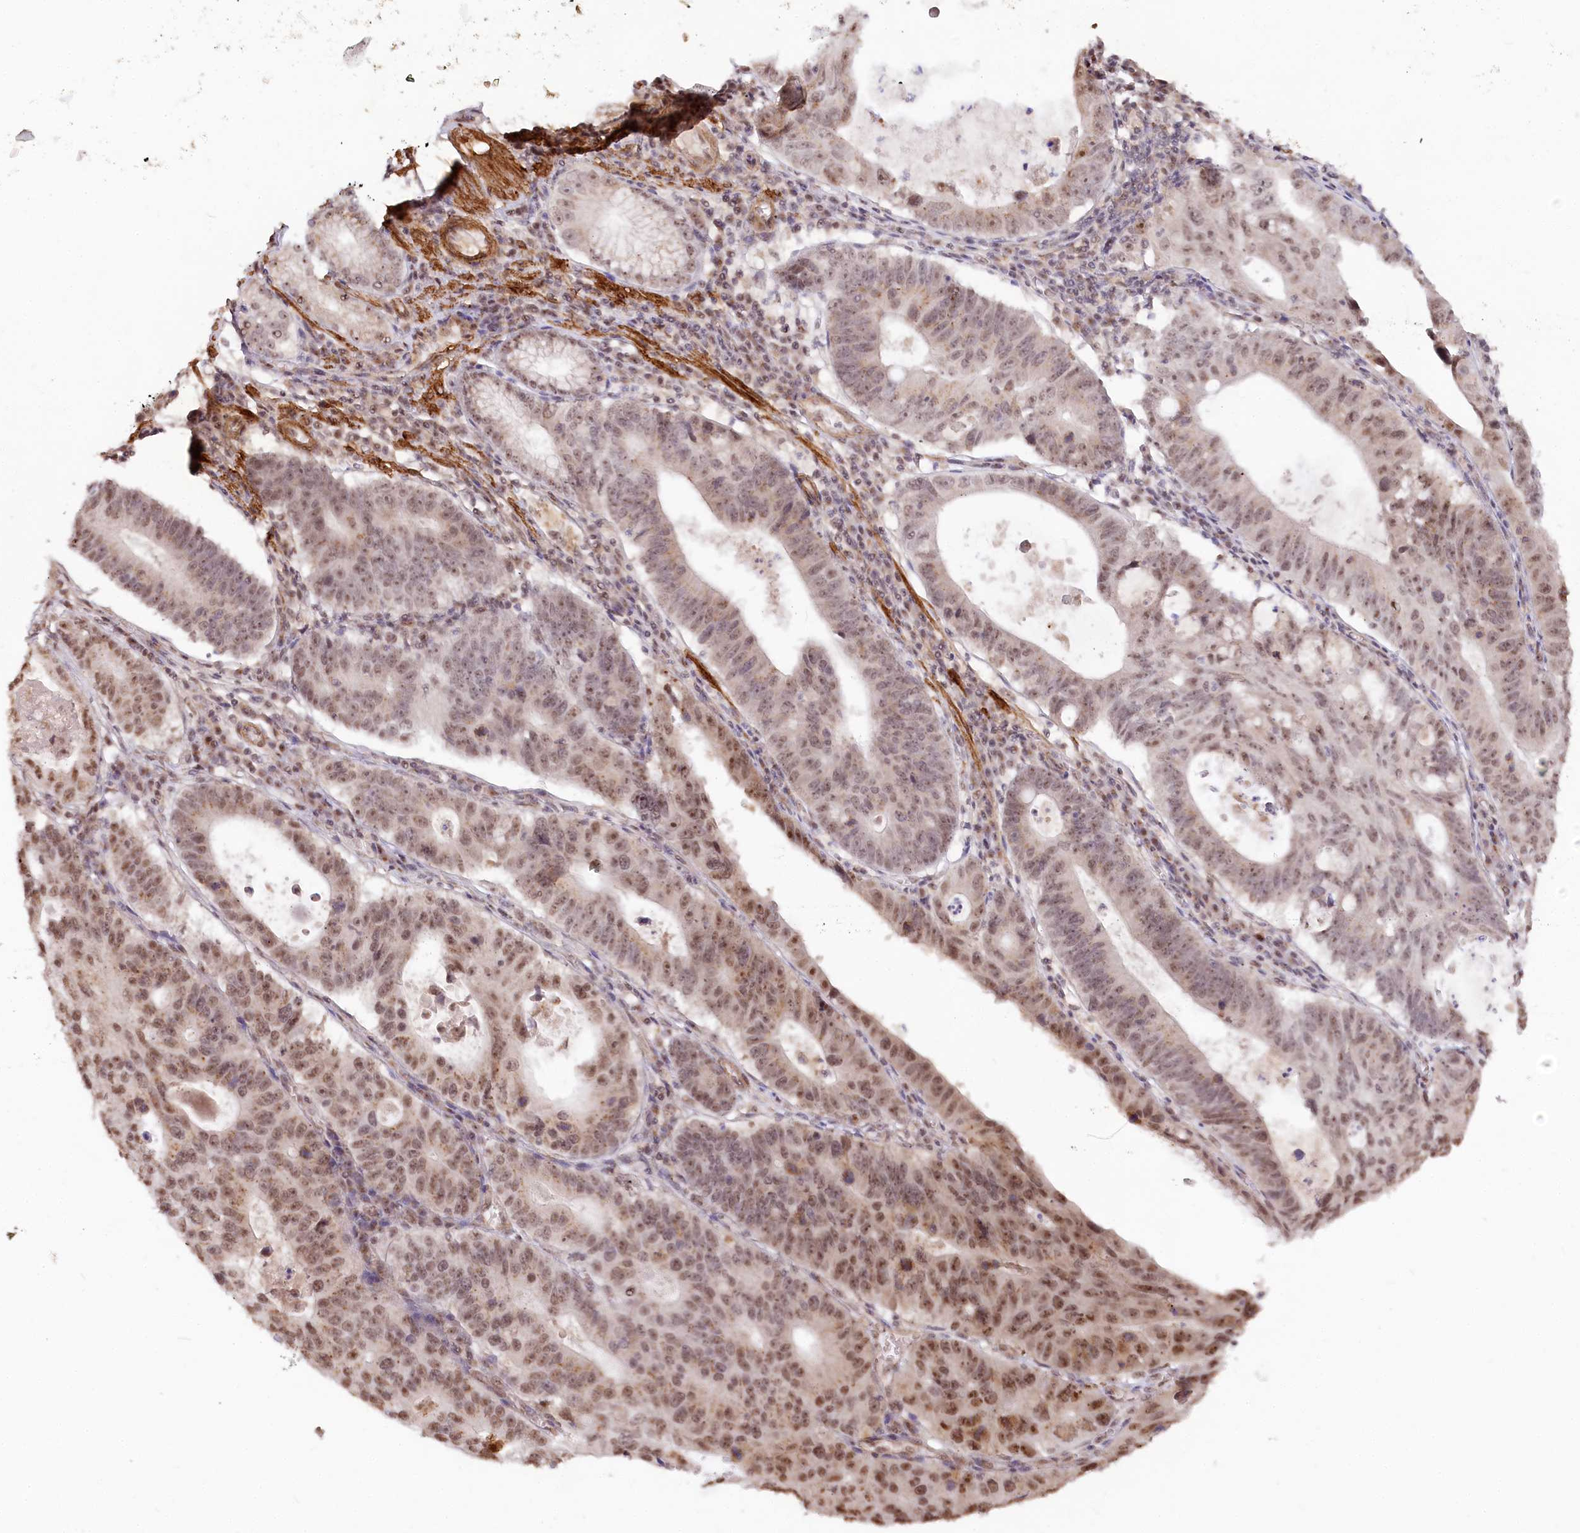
{"staining": {"intensity": "moderate", "quantity": "25%-75%", "location": "nuclear"}, "tissue": "stomach cancer", "cell_type": "Tumor cells", "image_type": "cancer", "snomed": [{"axis": "morphology", "description": "Adenocarcinoma, NOS"}, {"axis": "topography", "description": "Stomach"}], "caption": "Immunohistochemical staining of stomach cancer (adenocarcinoma) displays moderate nuclear protein staining in about 25%-75% of tumor cells.", "gene": "GNL3L", "patient": {"sex": "male", "age": 59}}